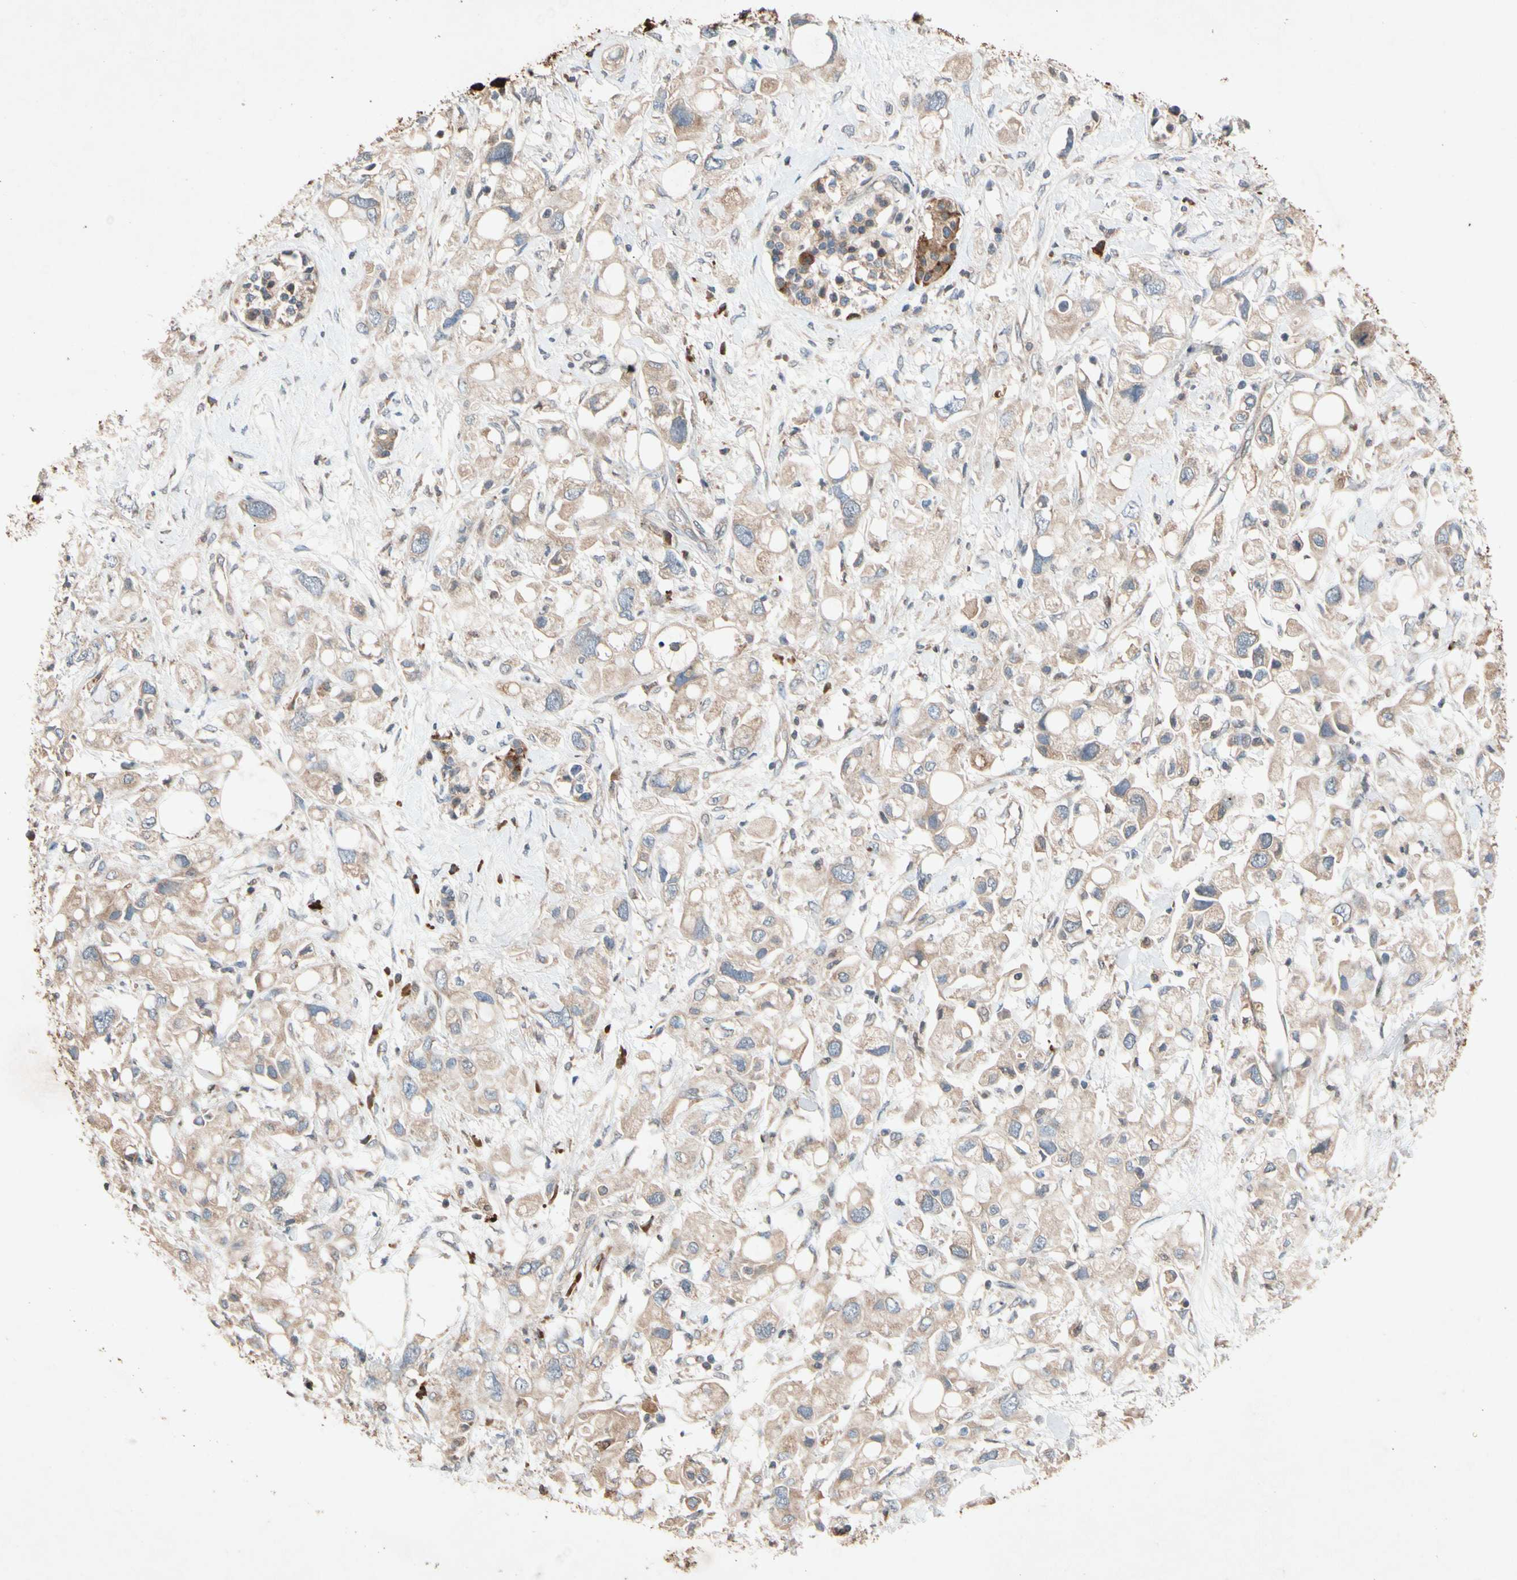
{"staining": {"intensity": "weak", "quantity": ">75%", "location": "cytoplasmic/membranous"}, "tissue": "pancreatic cancer", "cell_type": "Tumor cells", "image_type": "cancer", "snomed": [{"axis": "morphology", "description": "Adenocarcinoma, NOS"}, {"axis": "topography", "description": "Pancreas"}], "caption": "Immunohistochemical staining of human pancreatic cancer displays low levels of weak cytoplasmic/membranous protein staining in approximately >75% of tumor cells.", "gene": "PRDX4", "patient": {"sex": "female", "age": 56}}